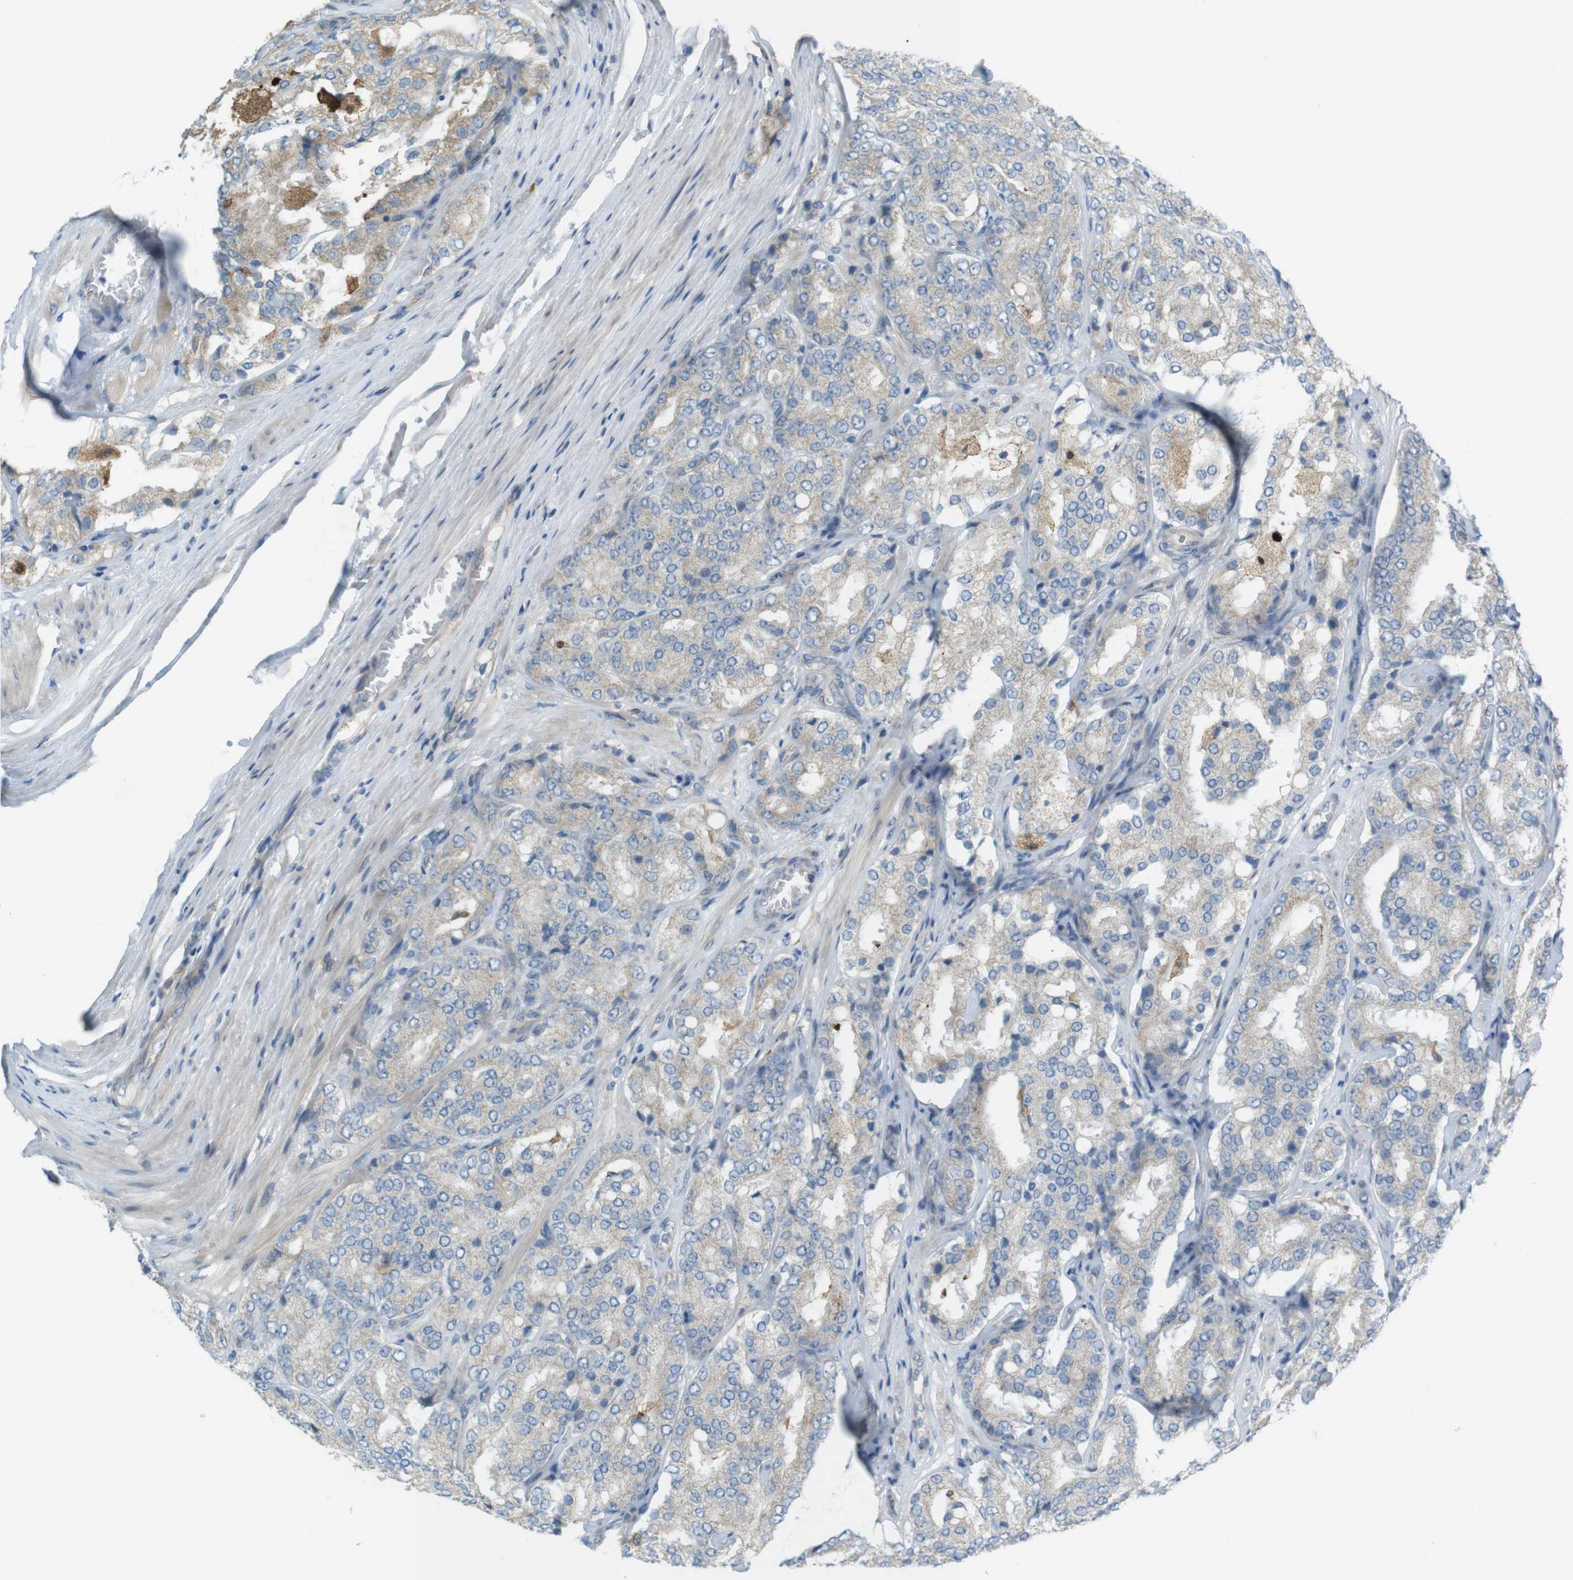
{"staining": {"intensity": "negative", "quantity": "none", "location": "none"}, "tissue": "prostate cancer", "cell_type": "Tumor cells", "image_type": "cancer", "snomed": [{"axis": "morphology", "description": "Adenocarcinoma, High grade"}, {"axis": "topography", "description": "Prostate"}], "caption": "IHC image of neoplastic tissue: human adenocarcinoma (high-grade) (prostate) stained with DAB (3,3'-diaminobenzidine) reveals no significant protein staining in tumor cells.", "gene": "TMEM41B", "patient": {"sex": "male", "age": 65}}